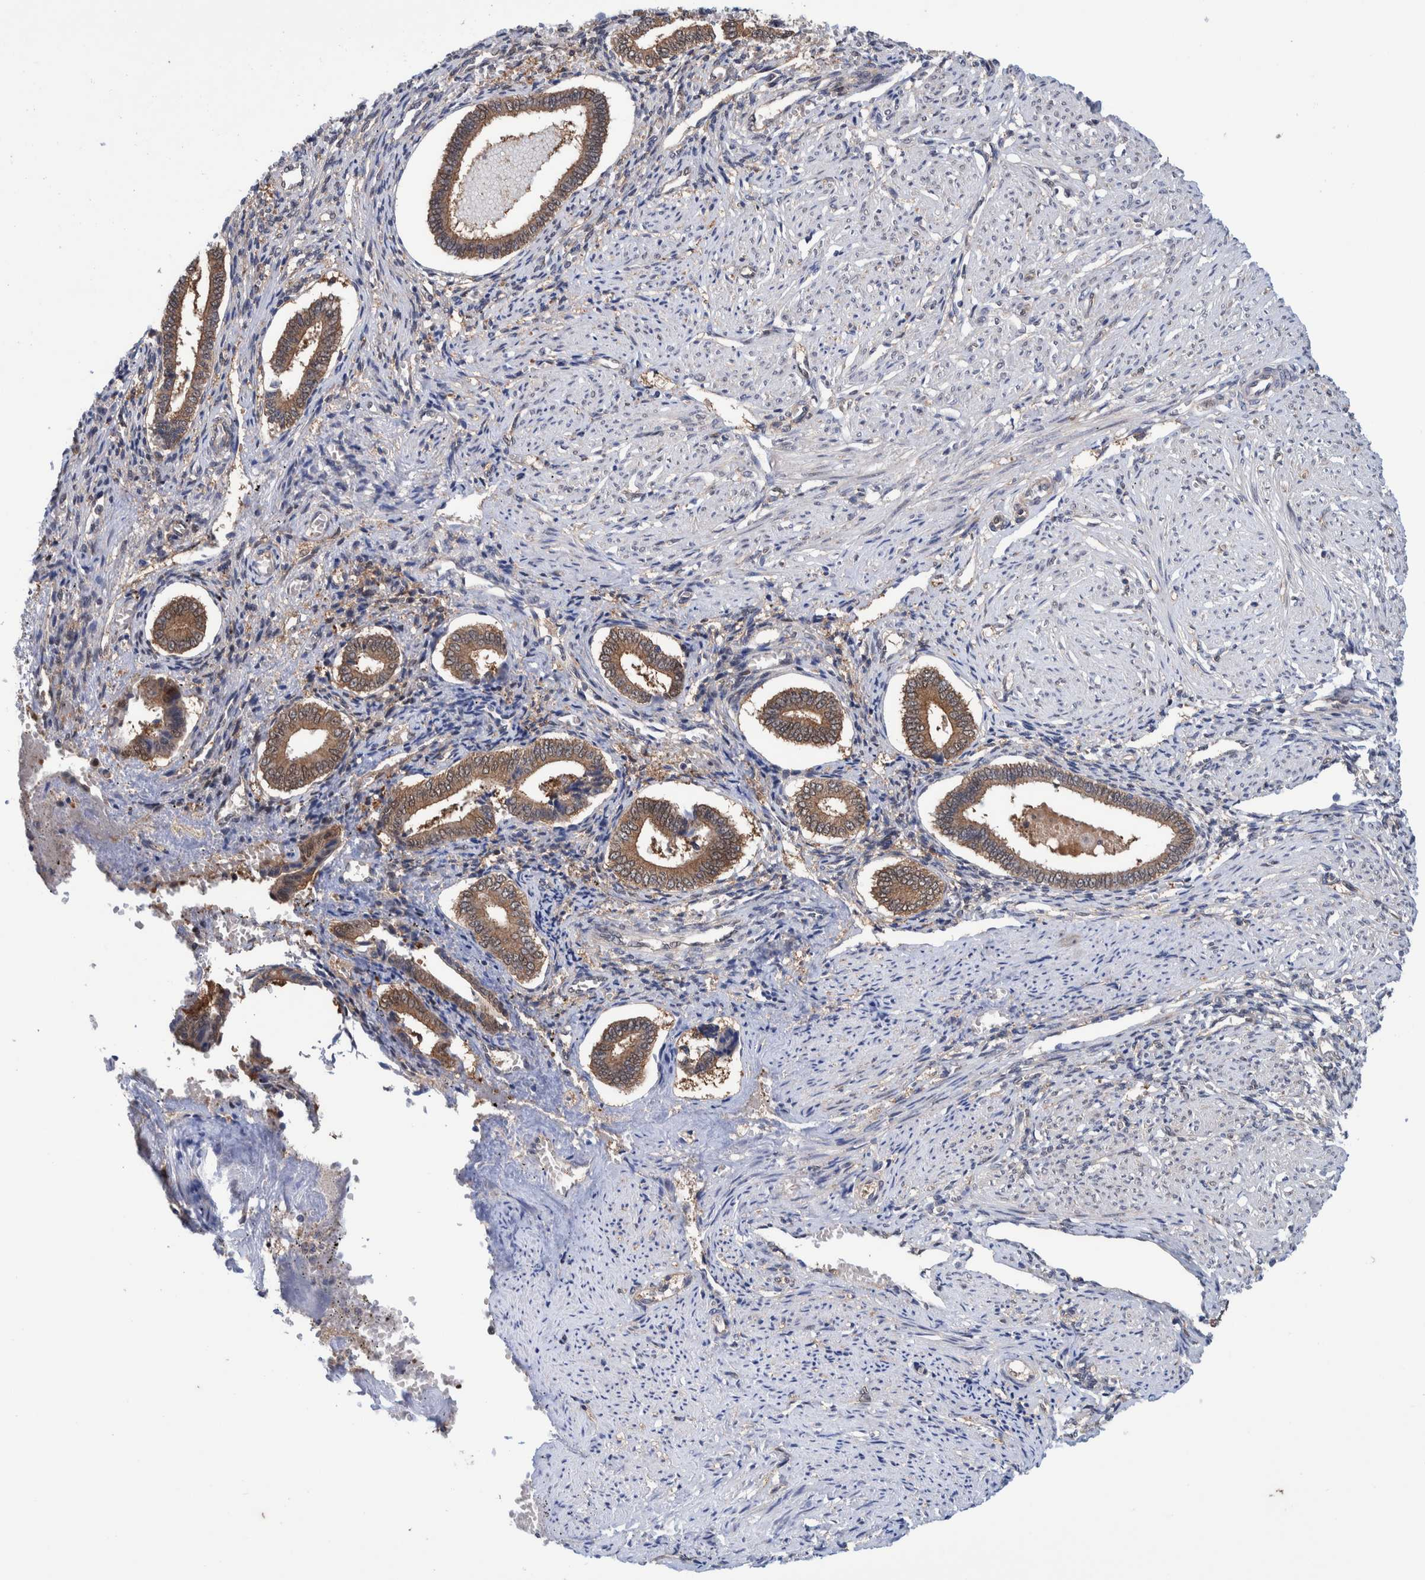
{"staining": {"intensity": "weak", "quantity": "<25%", "location": "cytoplasmic/membranous"}, "tissue": "endometrium", "cell_type": "Cells in endometrial stroma", "image_type": "normal", "snomed": [{"axis": "morphology", "description": "Normal tissue, NOS"}, {"axis": "topography", "description": "Endometrium"}], "caption": "Immunohistochemistry photomicrograph of normal endometrium: endometrium stained with DAB exhibits no significant protein staining in cells in endometrial stroma. Nuclei are stained in blue.", "gene": "PFAS", "patient": {"sex": "female", "age": 42}}